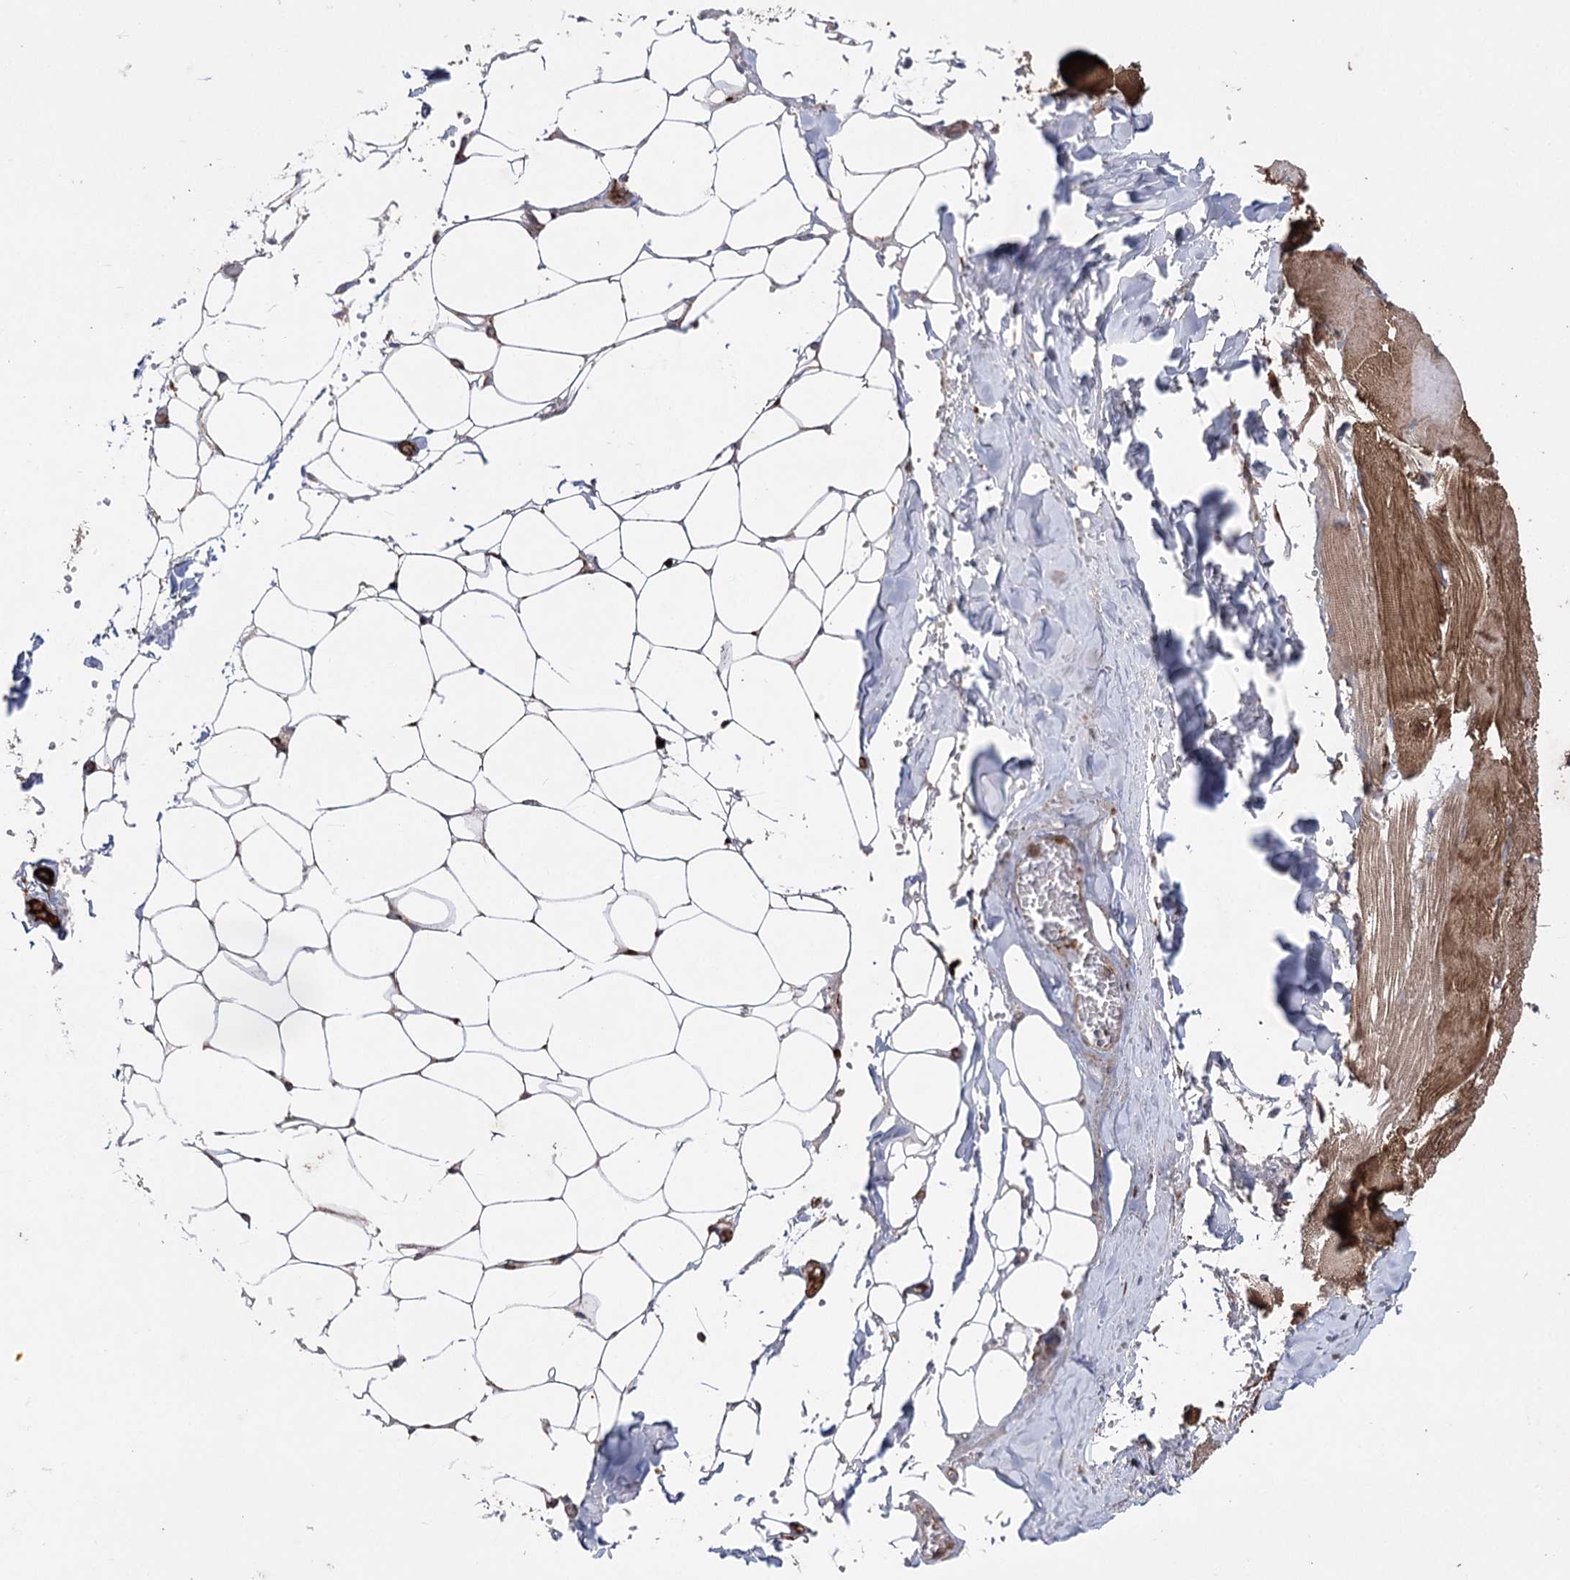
{"staining": {"intensity": "strong", "quantity": ">75%", "location": "cytoplasmic/membranous"}, "tissue": "adipose tissue", "cell_type": "Adipocytes", "image_type": "normal", "snomed": [{"axis": "morphology", "description": "Normal tissue, NOS"}, {"axis": "topography", "description": "Skeletal muscle"}, {"axis": "topography", "description": "Peripheral nerve tissue"}], "caption": "Protein analysis of unremarkable adipose tissue shows strong cytoplasmic/membranous staining in approximately >75% of adipocytes.", "gene": "ARHGAP20", "patient": {"sex": "female", "age": 55}}